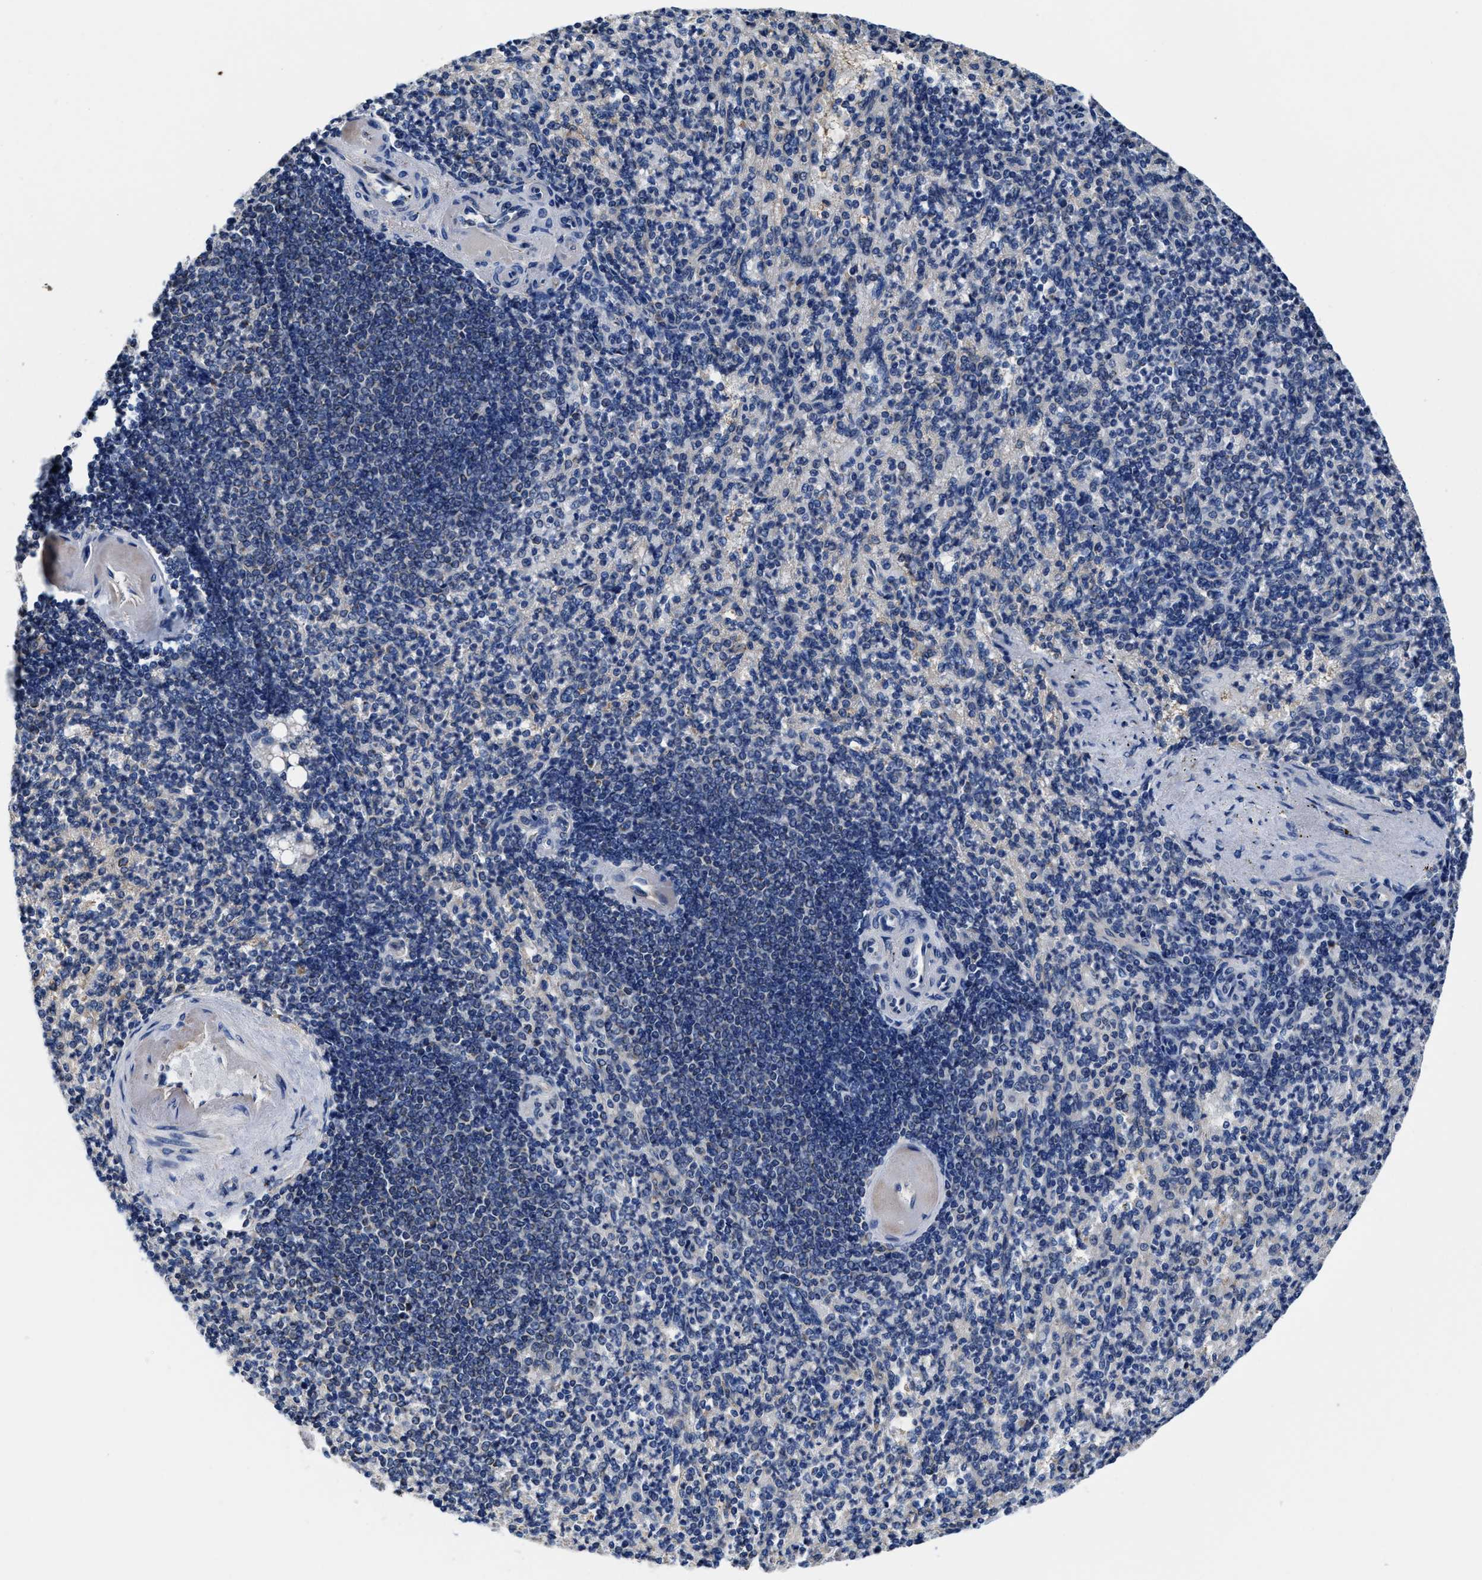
{"staining": {"intensity": "weak", "quantity": "25%-75%", "location": "cytoplasmic/membranous"}, "tissue": "spleen", "cell_type": "Cells in red pulp", "image_type": "normal", "snomed": [{"axis": "morphology", "description": "Normal tissue, NOS"}, {"axis": "topography", "description": "Spleen"}], "caption": "Immunohistochemical staining of normal spleen displays low levels of weak cytoplasmic/membranous expression in about 25%-75% of cells in red pulp.", "gene": "TMEM30A", "patient": {"sex": "female", "age": 74}}